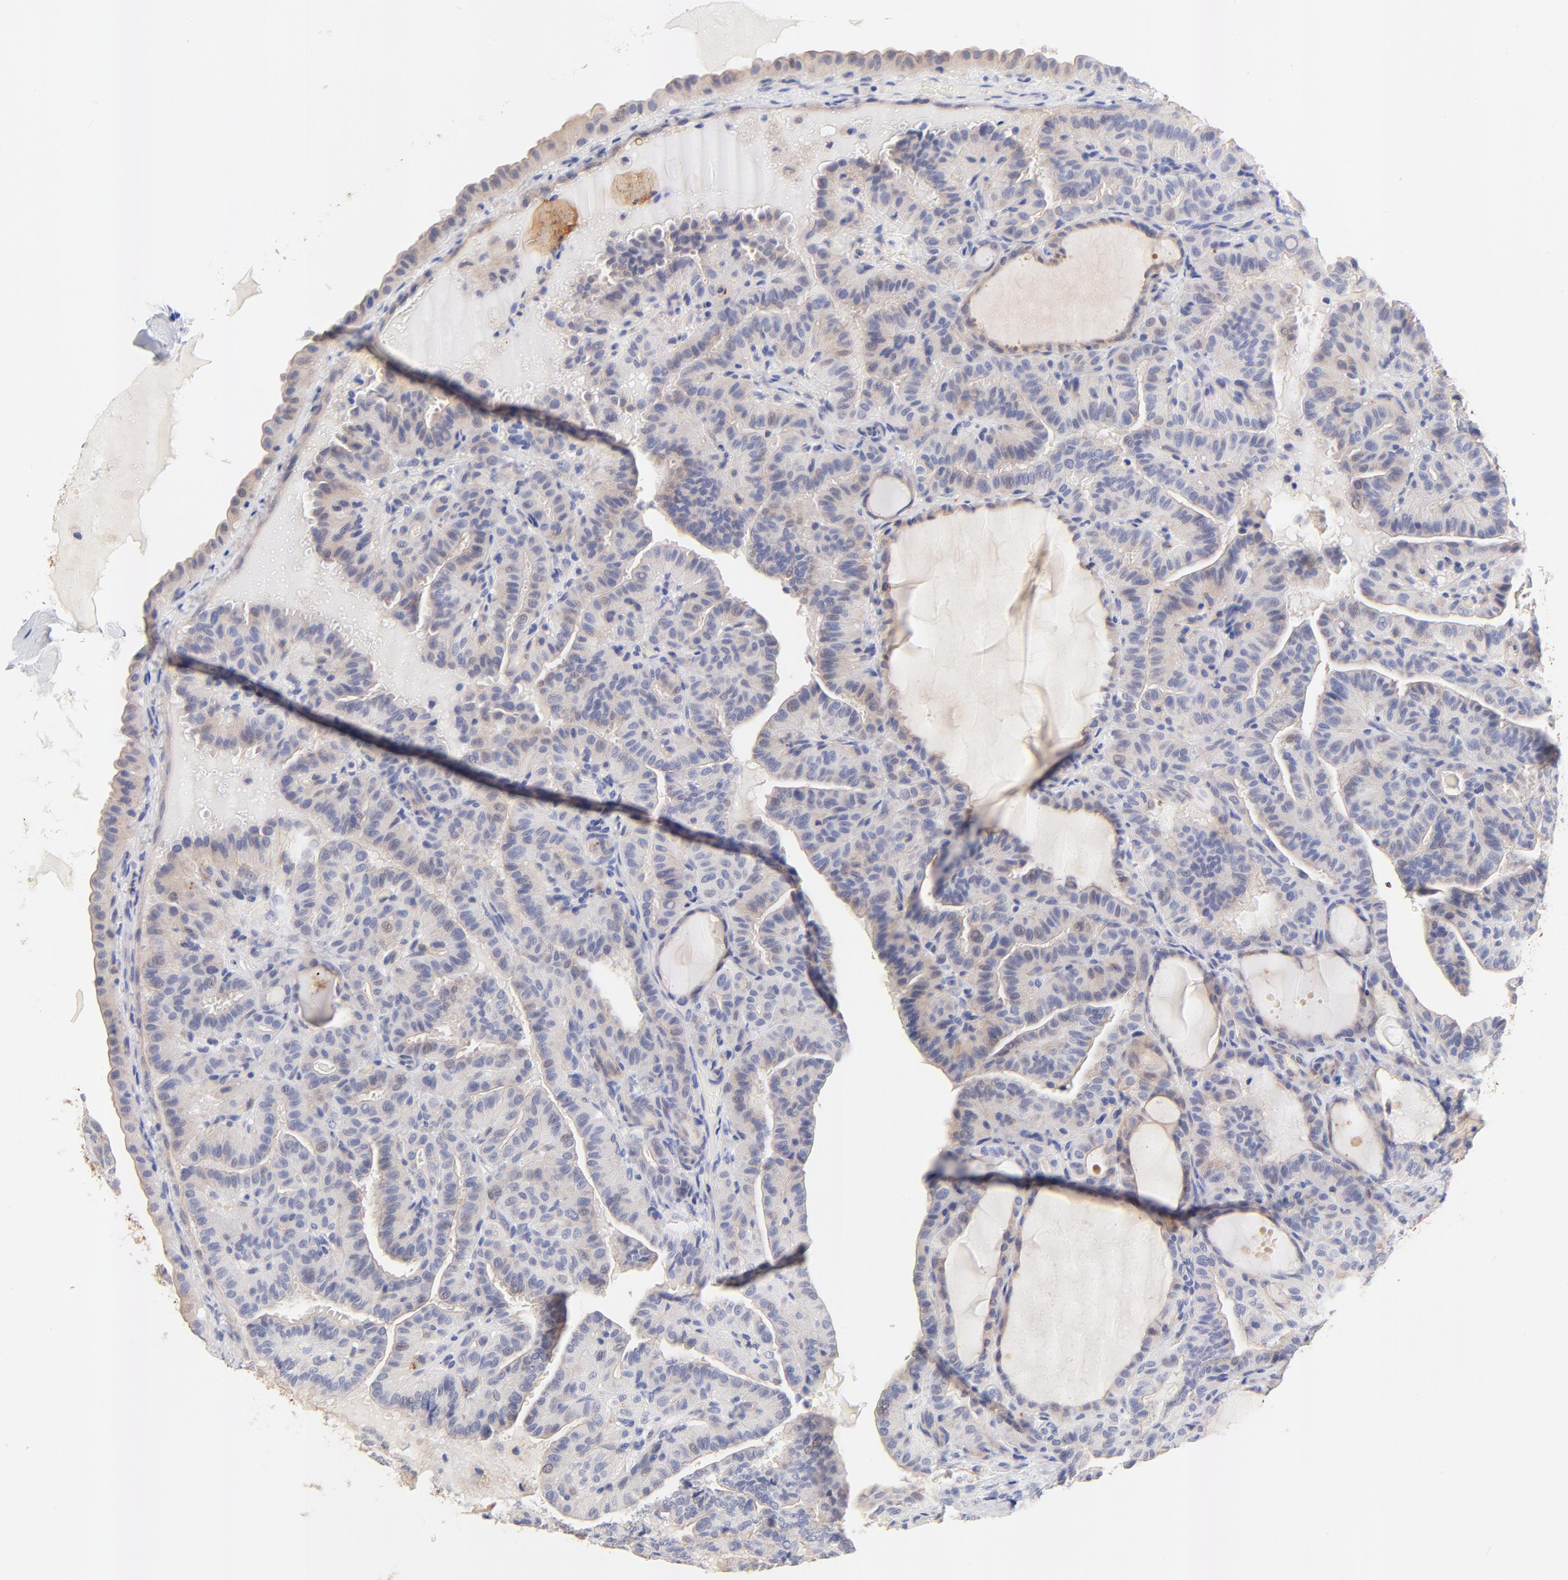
{"staining": {"intensity": "weak", "quantity": "<25%", "location": "cytoplasmic/membranous"}, "tissue": "thyroid cancer", "cell_type": "Tumor cells", "image_type": "cancer", "snomed": [{"axis": "morphology", "description": "Papillary adenocarcinoma, NOS"}, {"axis": "topography", "description": "Thyroid gland"}], "caption": "A micrograph of thyroid cancer stained for a protein demonstrates no brown staining in tumor cells. Brightfield microscopy of IHC stained with DAB (brown) and hematoxylin (blue), captured at high magnification.", "gene": "FAM117B", "patient": {"sex": "male", "age": 77}}